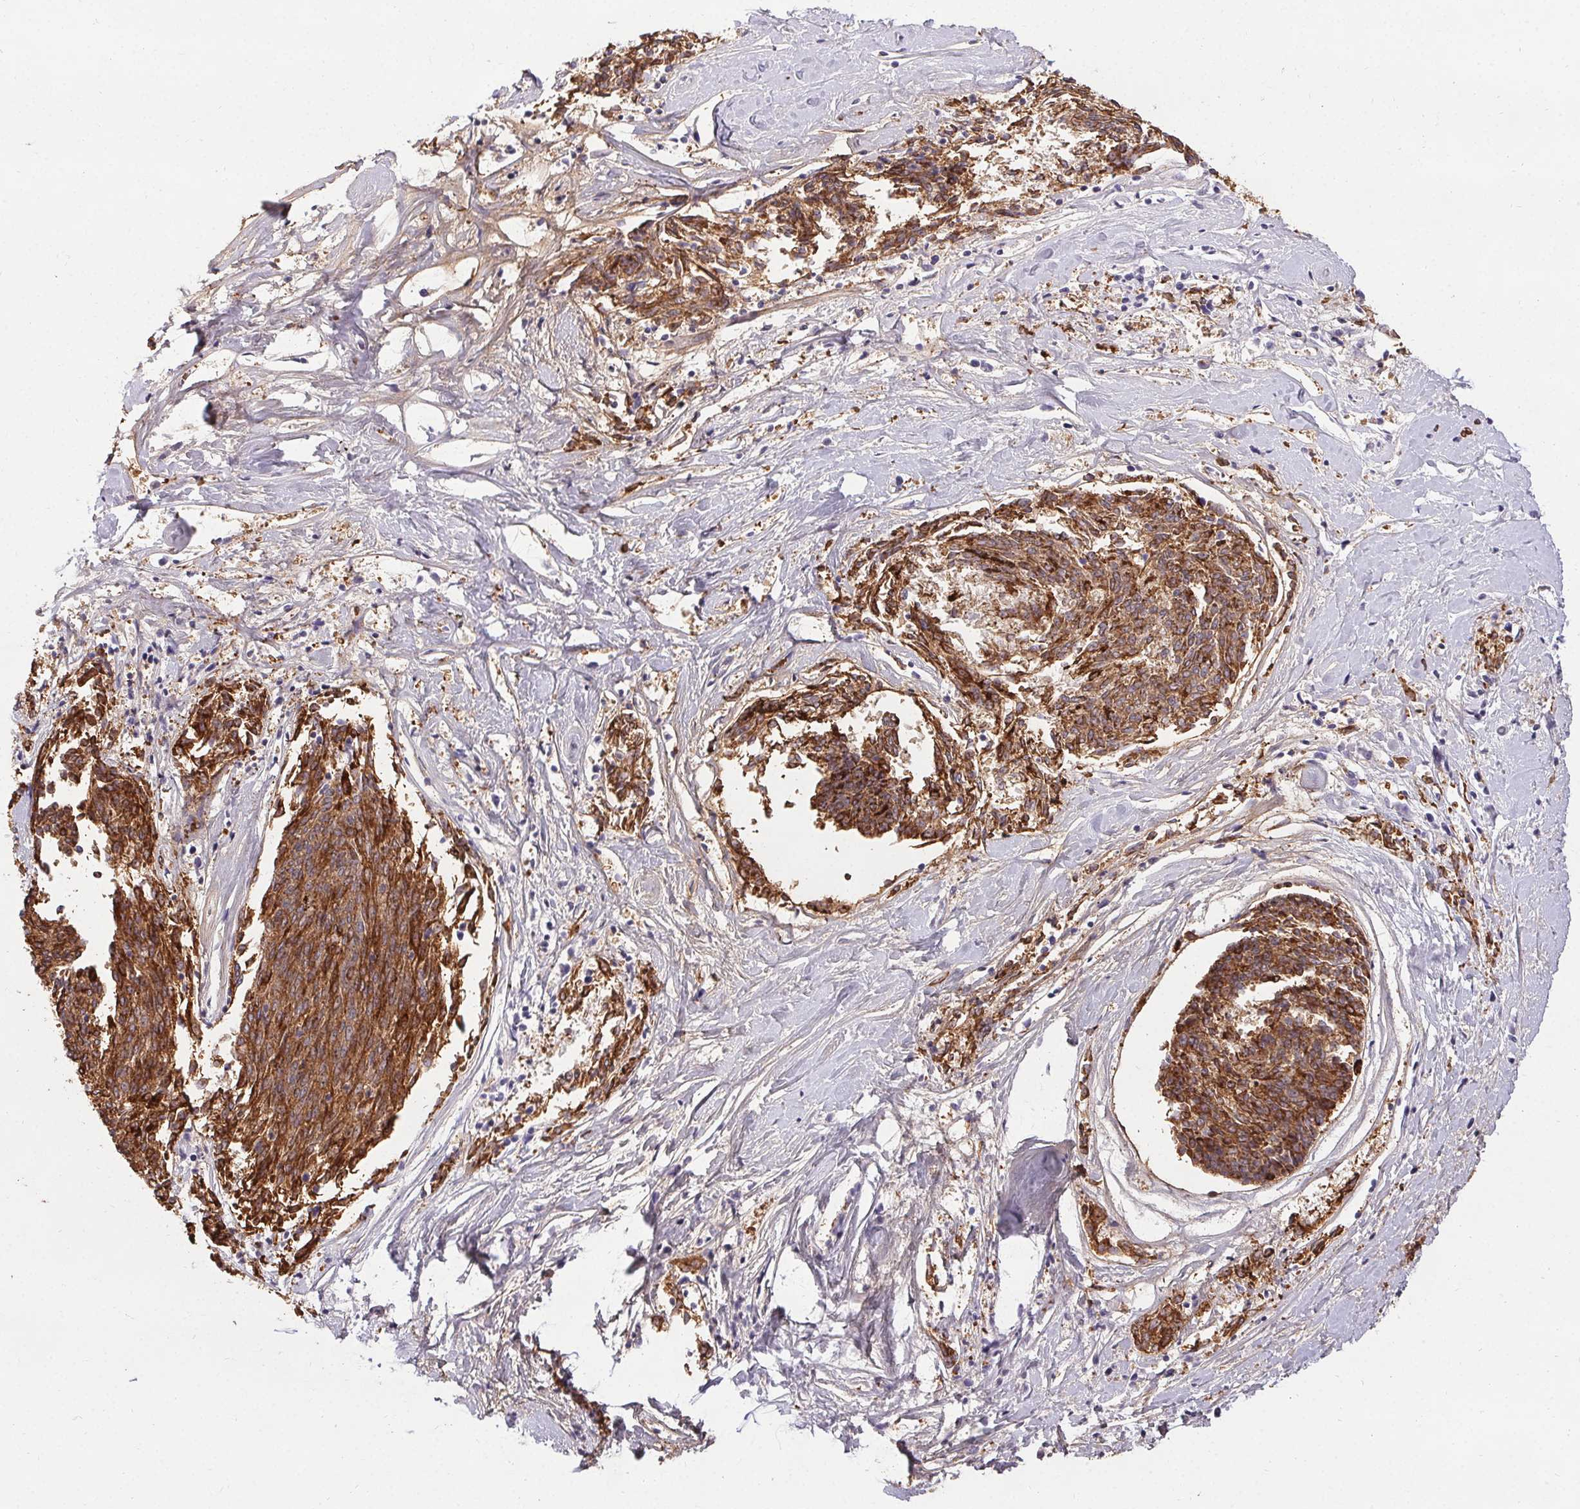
{"staining": {"intensity": "strong", "quantity": ">75%", "location": "cytoplasmic/membranous"}, "tissue": "melanoma", "cell_type": "Tumor cells", "image_type": "cancer", "snomed": [{"axis": "morphology", "description": "Malignant melanoma, NOS"}, {"axis": "topography", "description": "Skin"}], "caption": "Melanoma tissue demonstrates strong cytoplasmic/membranous staining in approximately >75% of tumor cells The protein of interest is stained brown, and the nuclei are stained in blue (DAB IHC with brightfield microscopy, high magnification).", "gene": "PMEL", "patient": {"sex": "female", "age": 72}}